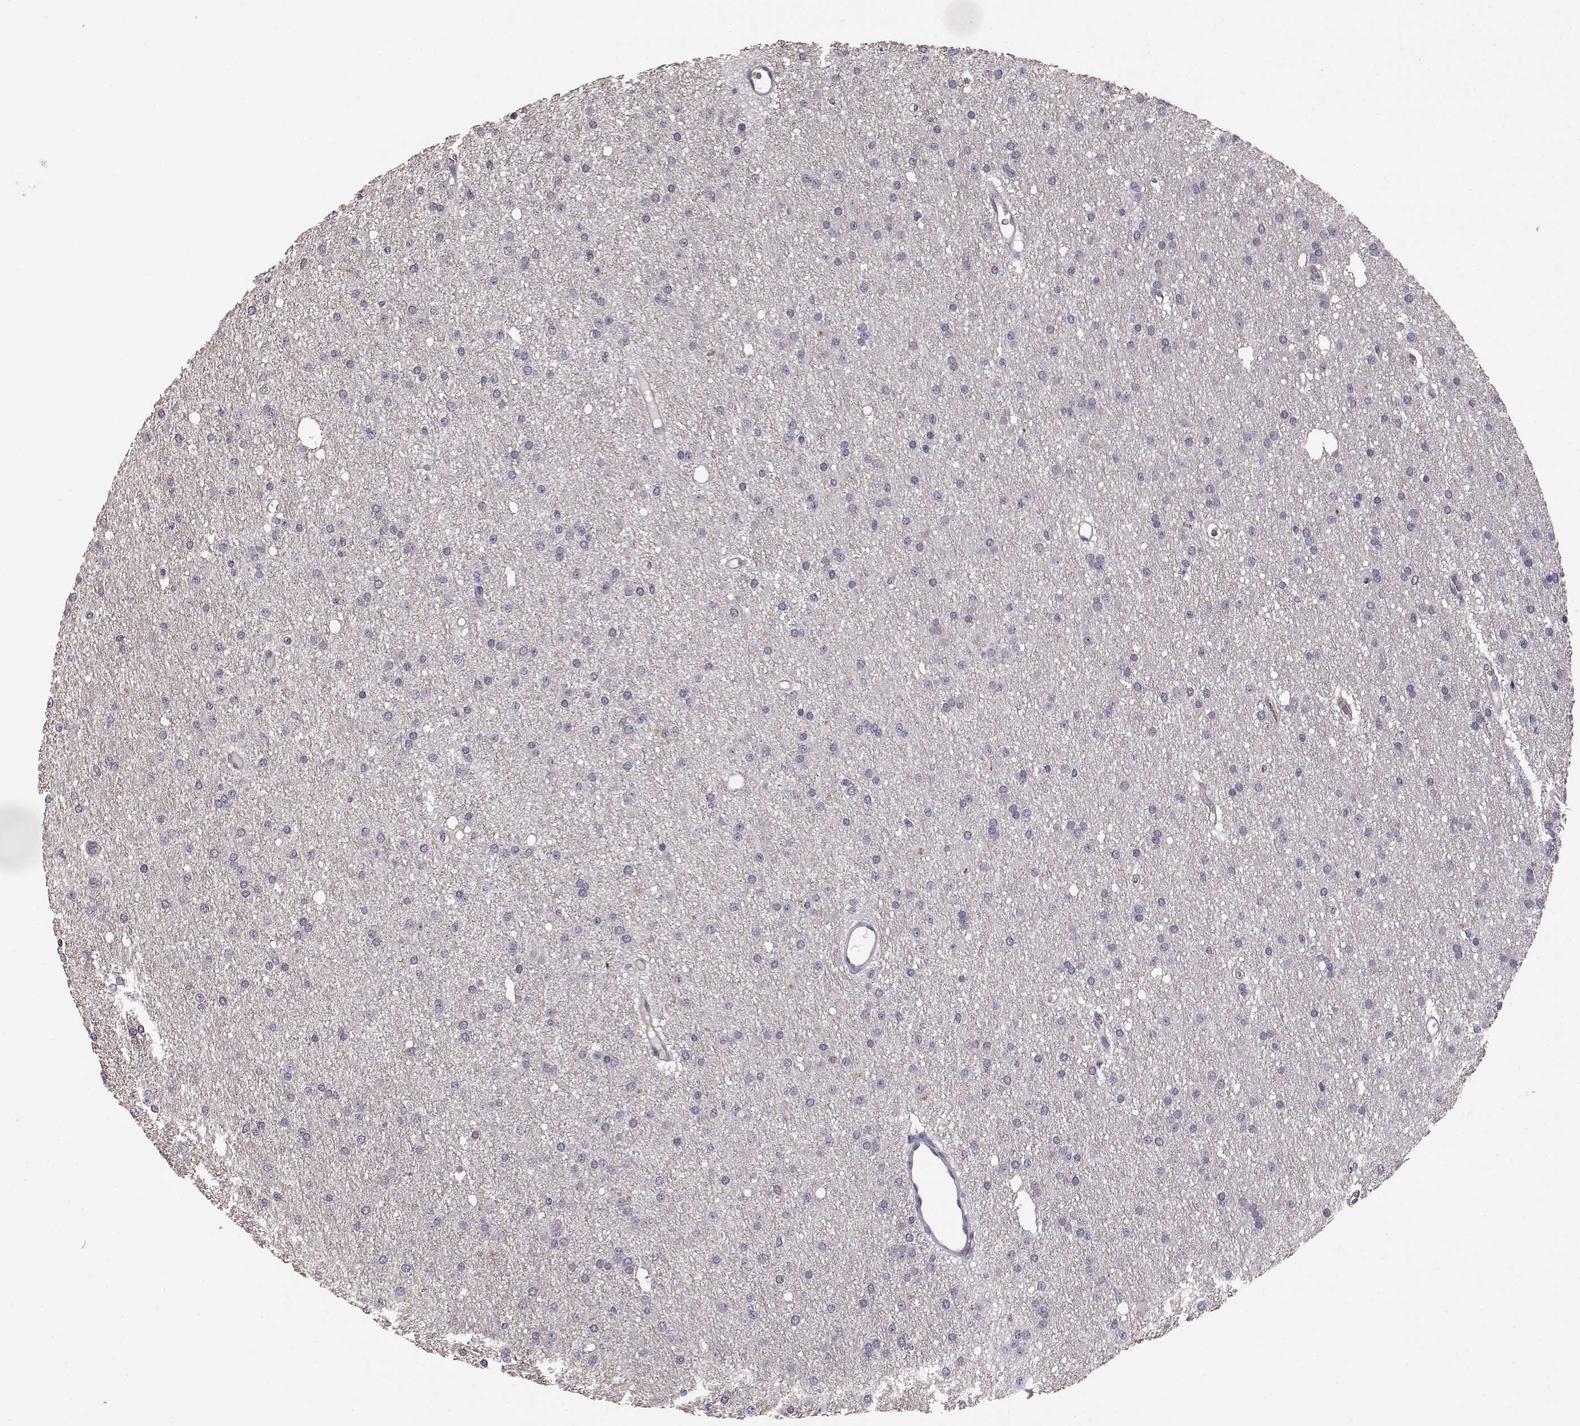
{"staining": {"intensity": "negative", "quantity": "none", "location": "none"}, "tissue": "glioma", "cell_type": "Tumor cells", "image_type": "cancer", "snomed": [{"axis": "morphology", "description": "Glioma, malignant, Low grade"}, {"axis": "topography", "description": "Brain"}], "caption": "This is an immunohistochemistry micrograph of human glioma. There is no positivity in tumor cells.", "gene": "GHR", "patient": {"sex": "male", "age": 27}}